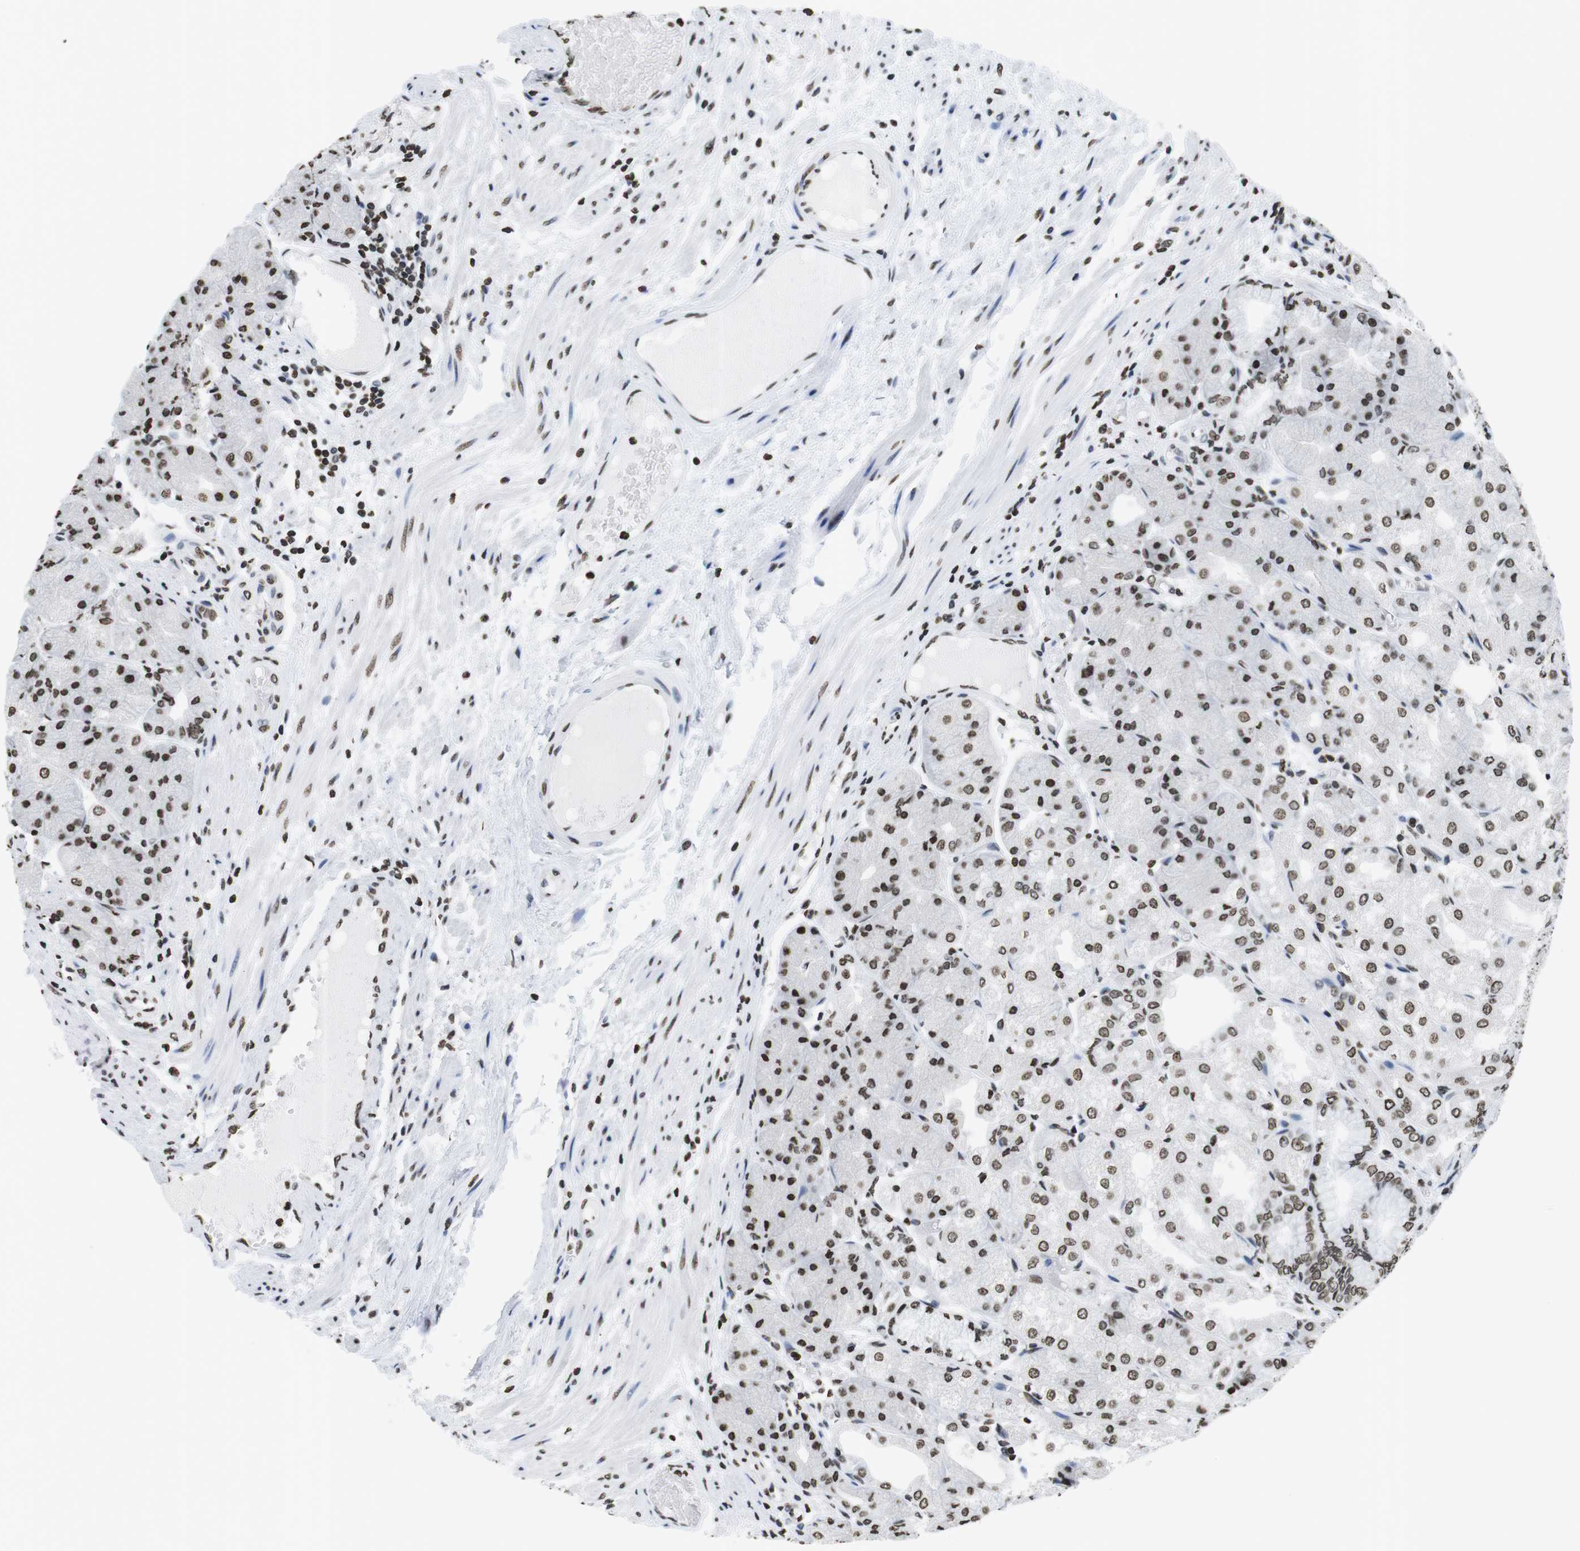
{"staining": {"intensity": "moderate", "quantity": ">75%", "location": "nuclear"}, "tissue": "stomach", "cell_type": "Glandular cells", "image_type": "normal", "snomed": [{"axis": "morphology", "description": "Normal tissue, NOS"}, {"axis": "topography", "description": "Stomach, upper"}], "caption": "Normal stomach shows moderate nuclear staining in approximately >75% of glandular cells, visualized by immunohistochemistry. (IHC, brightfield microscopy, high magnification).", "gene": "BSX", "patient": {"sex": "male", "age": 72}}